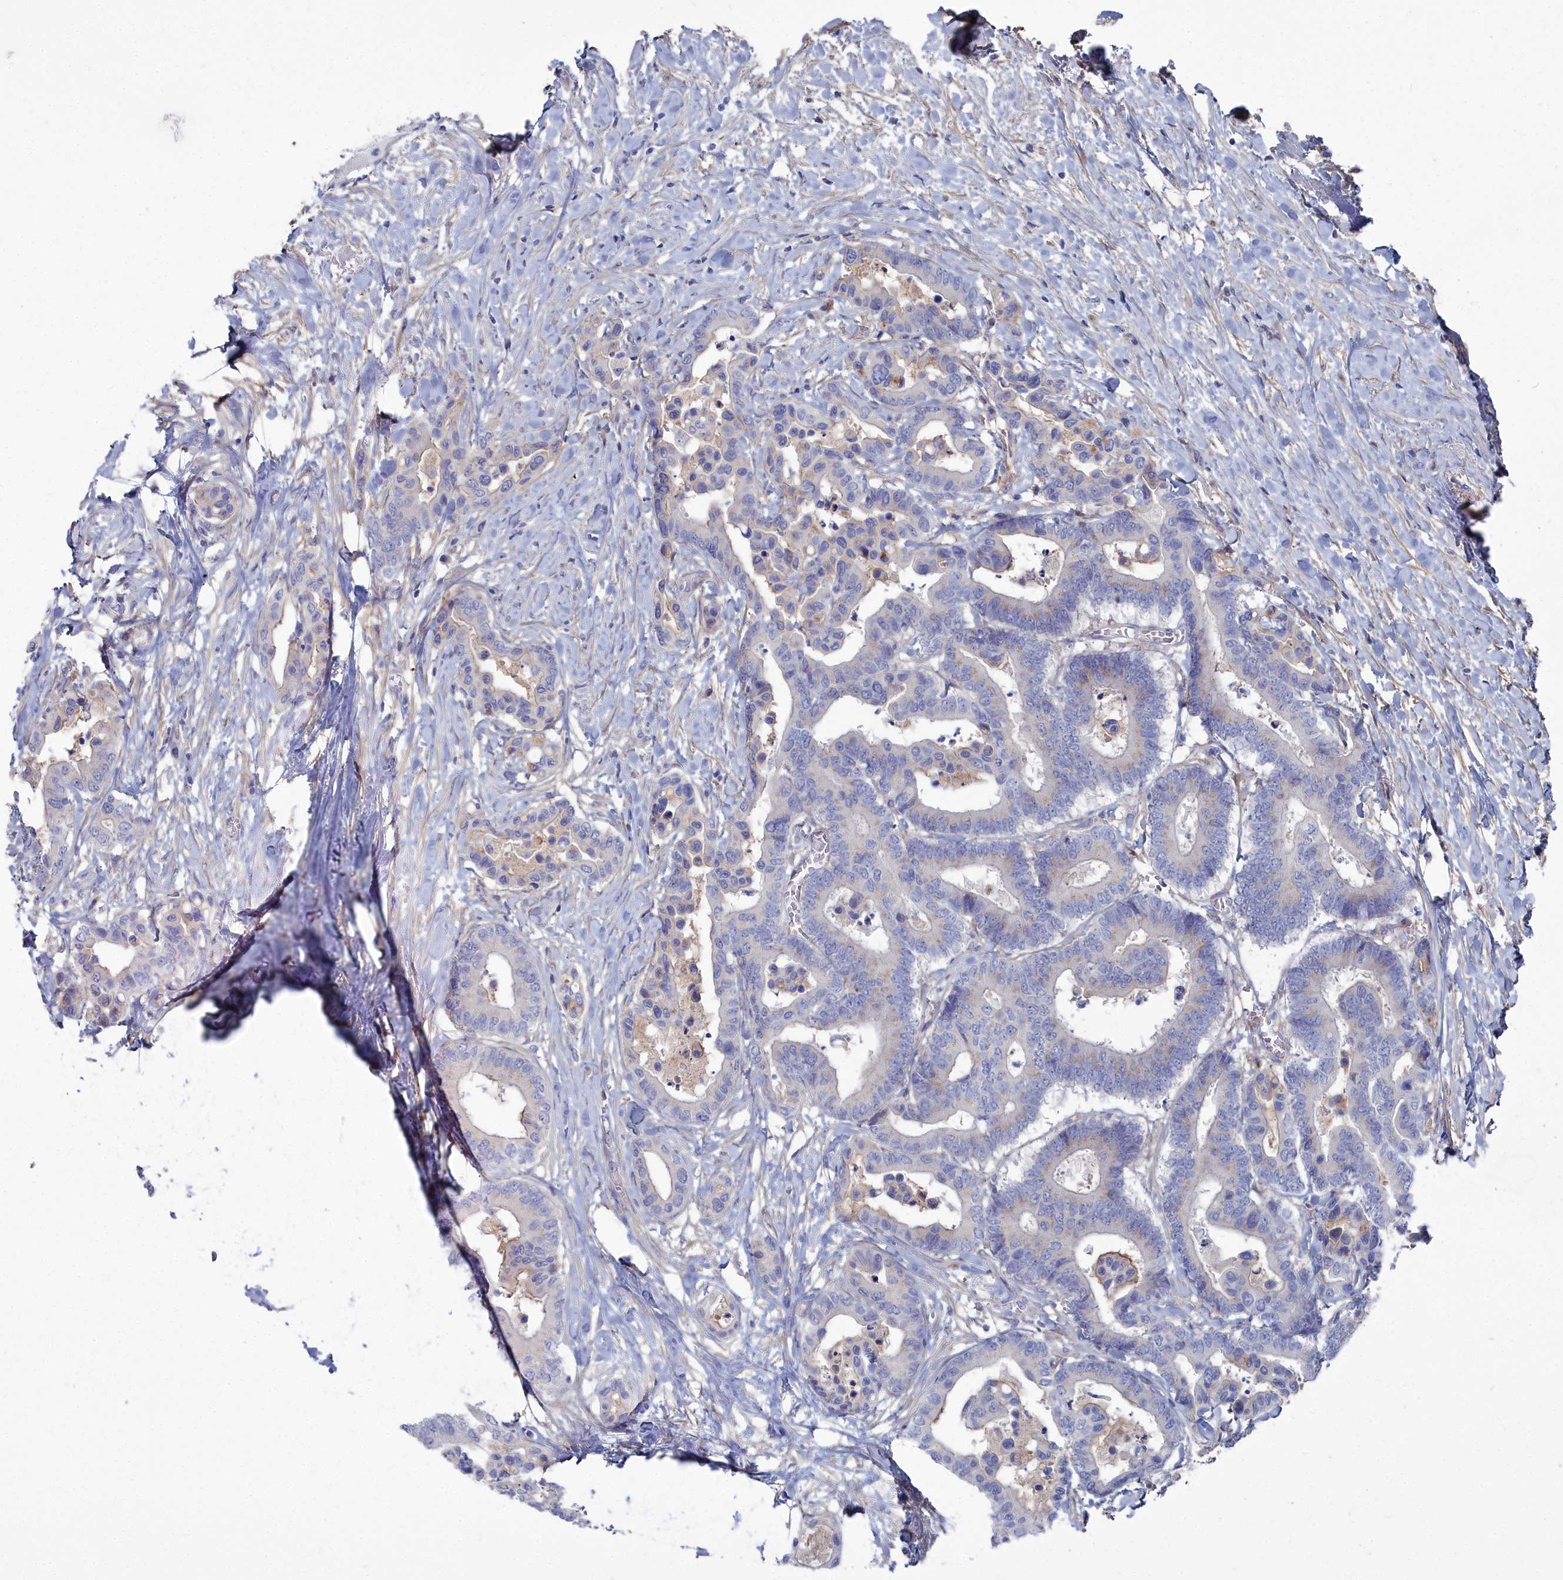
{"staining": {"intensity": "negative", "quantity": "none", "location": "none"}, "tissue": "colorectal cancer", "cell_type": "Tumor cells", "image_type": "cancer", "snomed": [{"axis": "morphology", "description": "Normal tissue, NOS"}, {"axis": "morphology", "description": "Adenocarcinoma, NOS"}, {"axis": "topography", "description": "Colon"}], "caption": "Protein analysis of colorectal adenocarcinoma displays no significant positivity in tumor cells.", "gene": "SHISAL2A", "patient": {"sex": "male", "age": 82}}